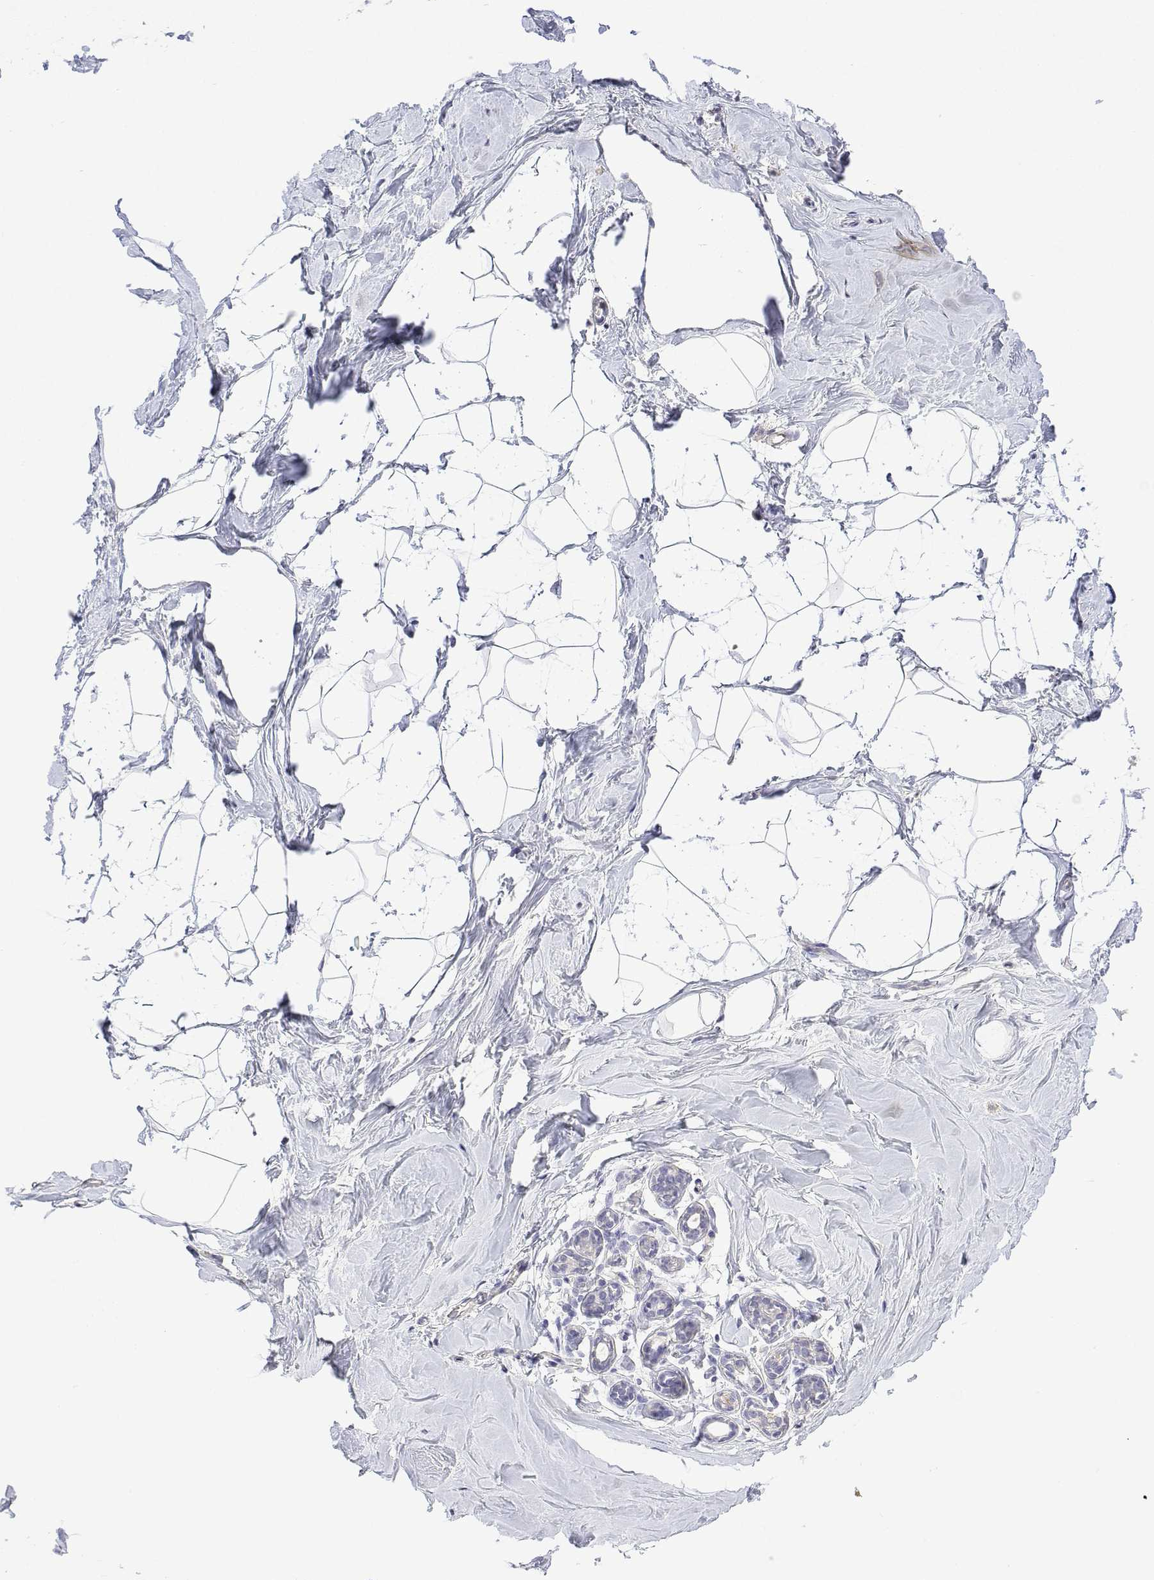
{"staining": {"intensity": "negative", "quantity": "none", "location": "none"}, "tissue": "breast", "cell_type": "Adipocytes", "image_type": "normal", "snomed": [{"axis": "morphology", "description": "Normal tissue, NOS"}, {"axis": "topography", "description": "Breast"}], "caption": "The immunohistochemistry (IHC) micrograph has no significant positivity in adipocytes of breast. (Immunohistochemistry (ihc), brightfield microscopy, high magnification).", "gene": "PLCB1", "patient": {"sex": "female", "age": 32}}